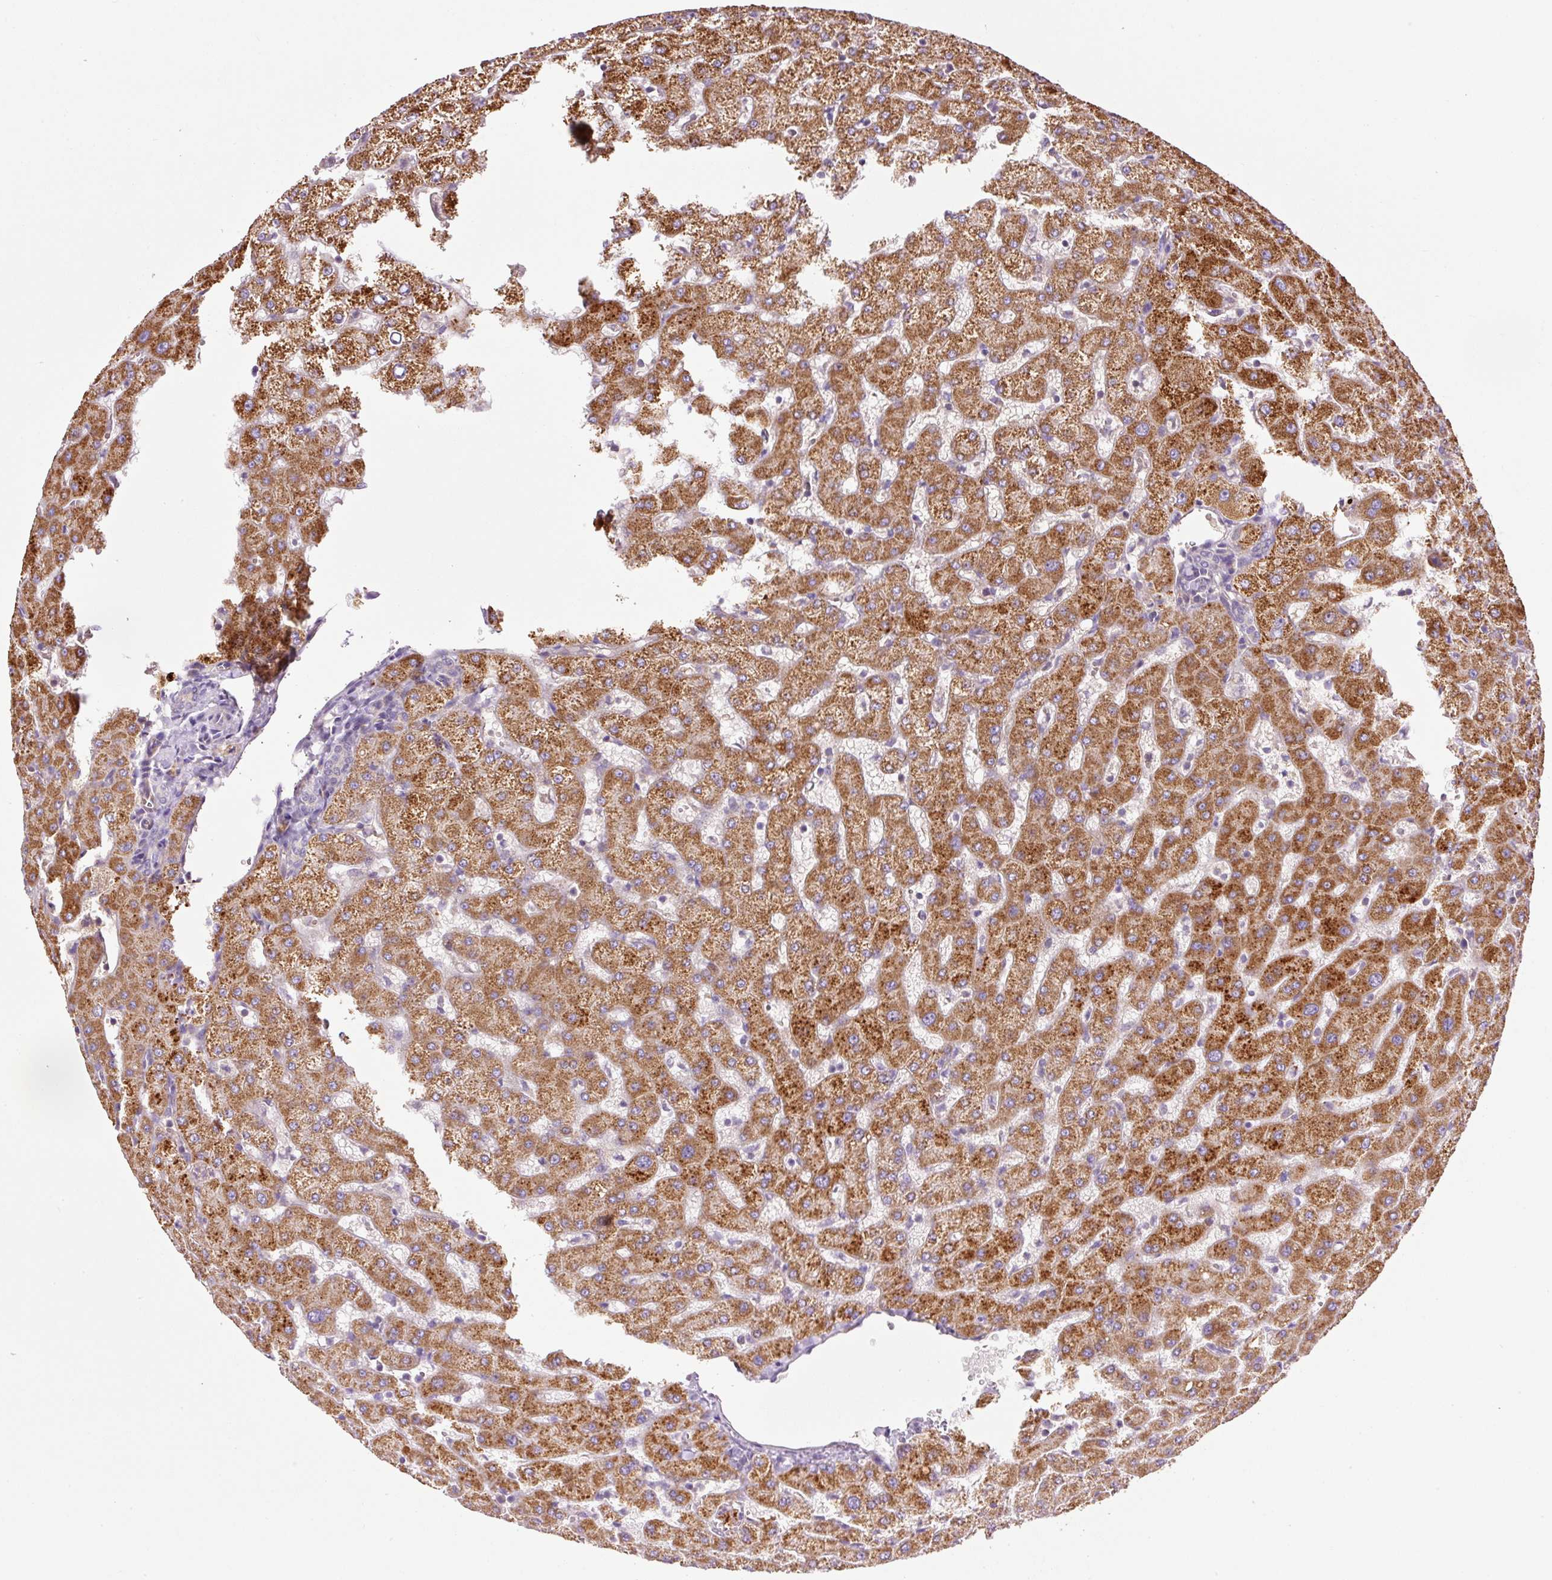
{"staining": {"intensity": "negative", "quantity": "none", "location": "none"}, "tissue": "liver", "cell_type": "Cholangiocytes", "image_type": "normal", "snomed": [{"axis": "morphology", "description": "Normal tissue, NOS"}, {"axis": "topography", "description": "Liver"}], "caption": "IHC of benign liver reveals no positivity in cholangiocytes.", "gene": "PCK2", "patient": {"sex": "female", "age": 63}}